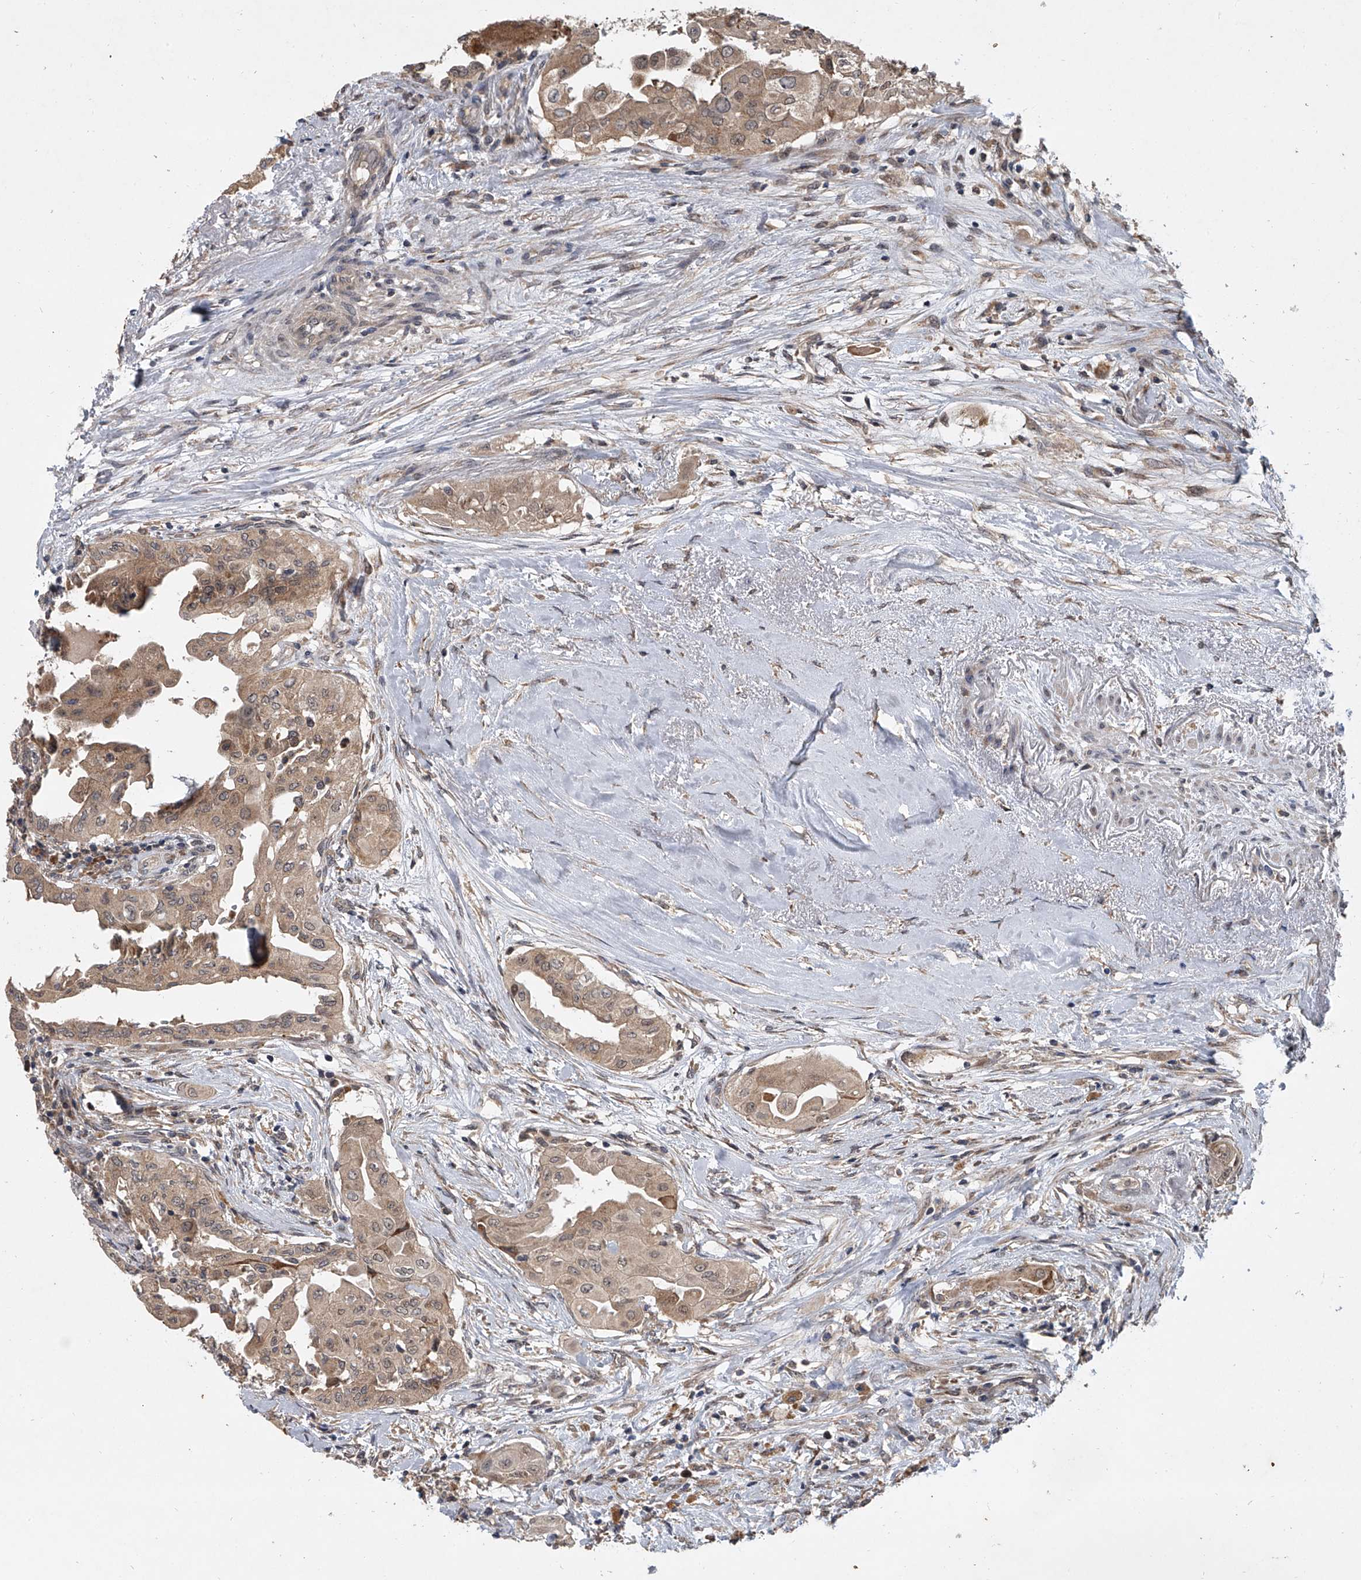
{"staining": {"intensity": "moderate", "quantity": ">75%", "location": "cytoplasmic/membranous"}, "tissue": "thyroid cancer", "cell_type": "Tumor cells", "image_type": "cancer", "snomed": [{"axis": "morphology", "description": "Papillary adenocarcinoma, NOS"}, {"axis": "topography", "description": "Thyroid gland"}], "caption": "High-power microscopy captured an immunohistochemistry histopathology image of papillary adenocarcinoma (thyroid), revealing moderate cytoplasmic/membranous positivity in about >75% of tumor cells.", "gene": "GEMIN8", "patient": {"sex": "female", "age": 59}}